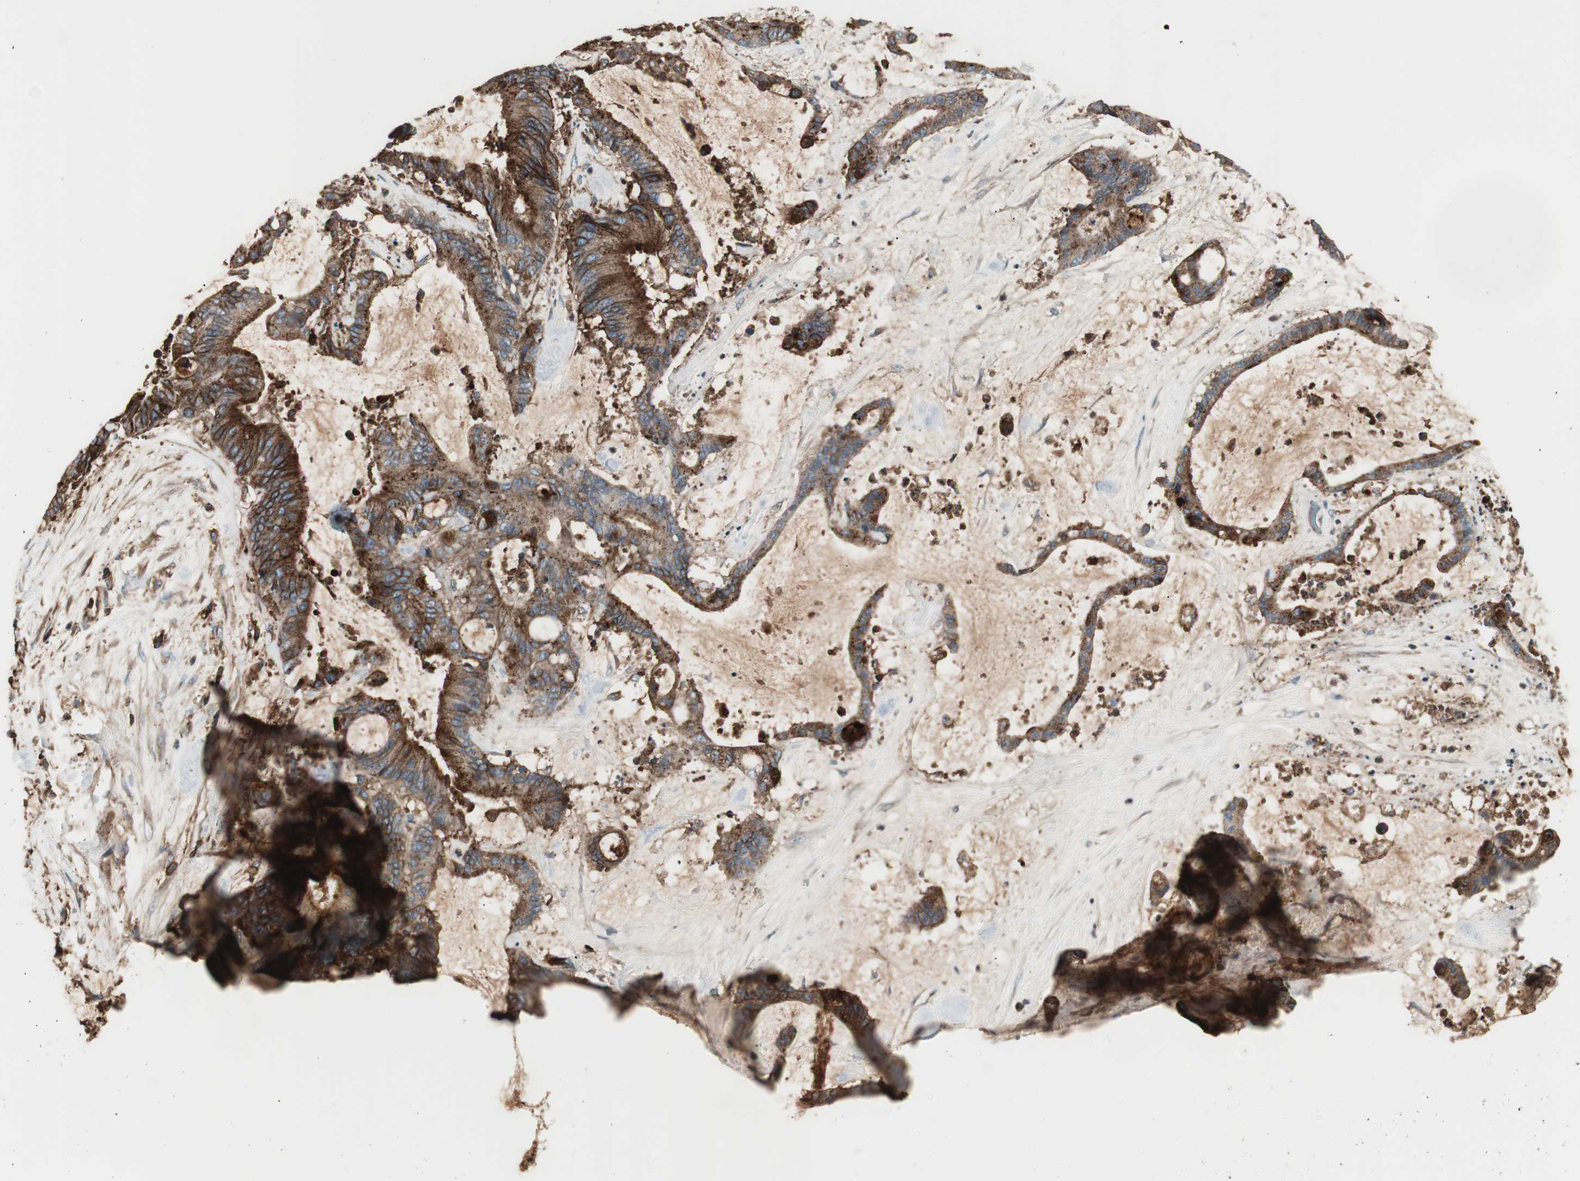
{"staining": {"intensity": "strong", "quantity": ">75%", "location": "cytoplasmic/membranous"}, "tissue": "liver cancer", "cell_type": "Tumor cells", "image_type": "cancer", "snomed": [{"axis": "morphology", "description": "Cholangiocarcinoma"}, {"axis": "topography", "description": "Liver"}], "caption": "The micrograph demonstrates staining of liver cancer, revealing strong cytoplasmic/membranous protein positivity (brown color) within tumor cells. Nuclei are stained in blue.", "gene": "B2M", "patient": {"sex": "female", "age": 73}}